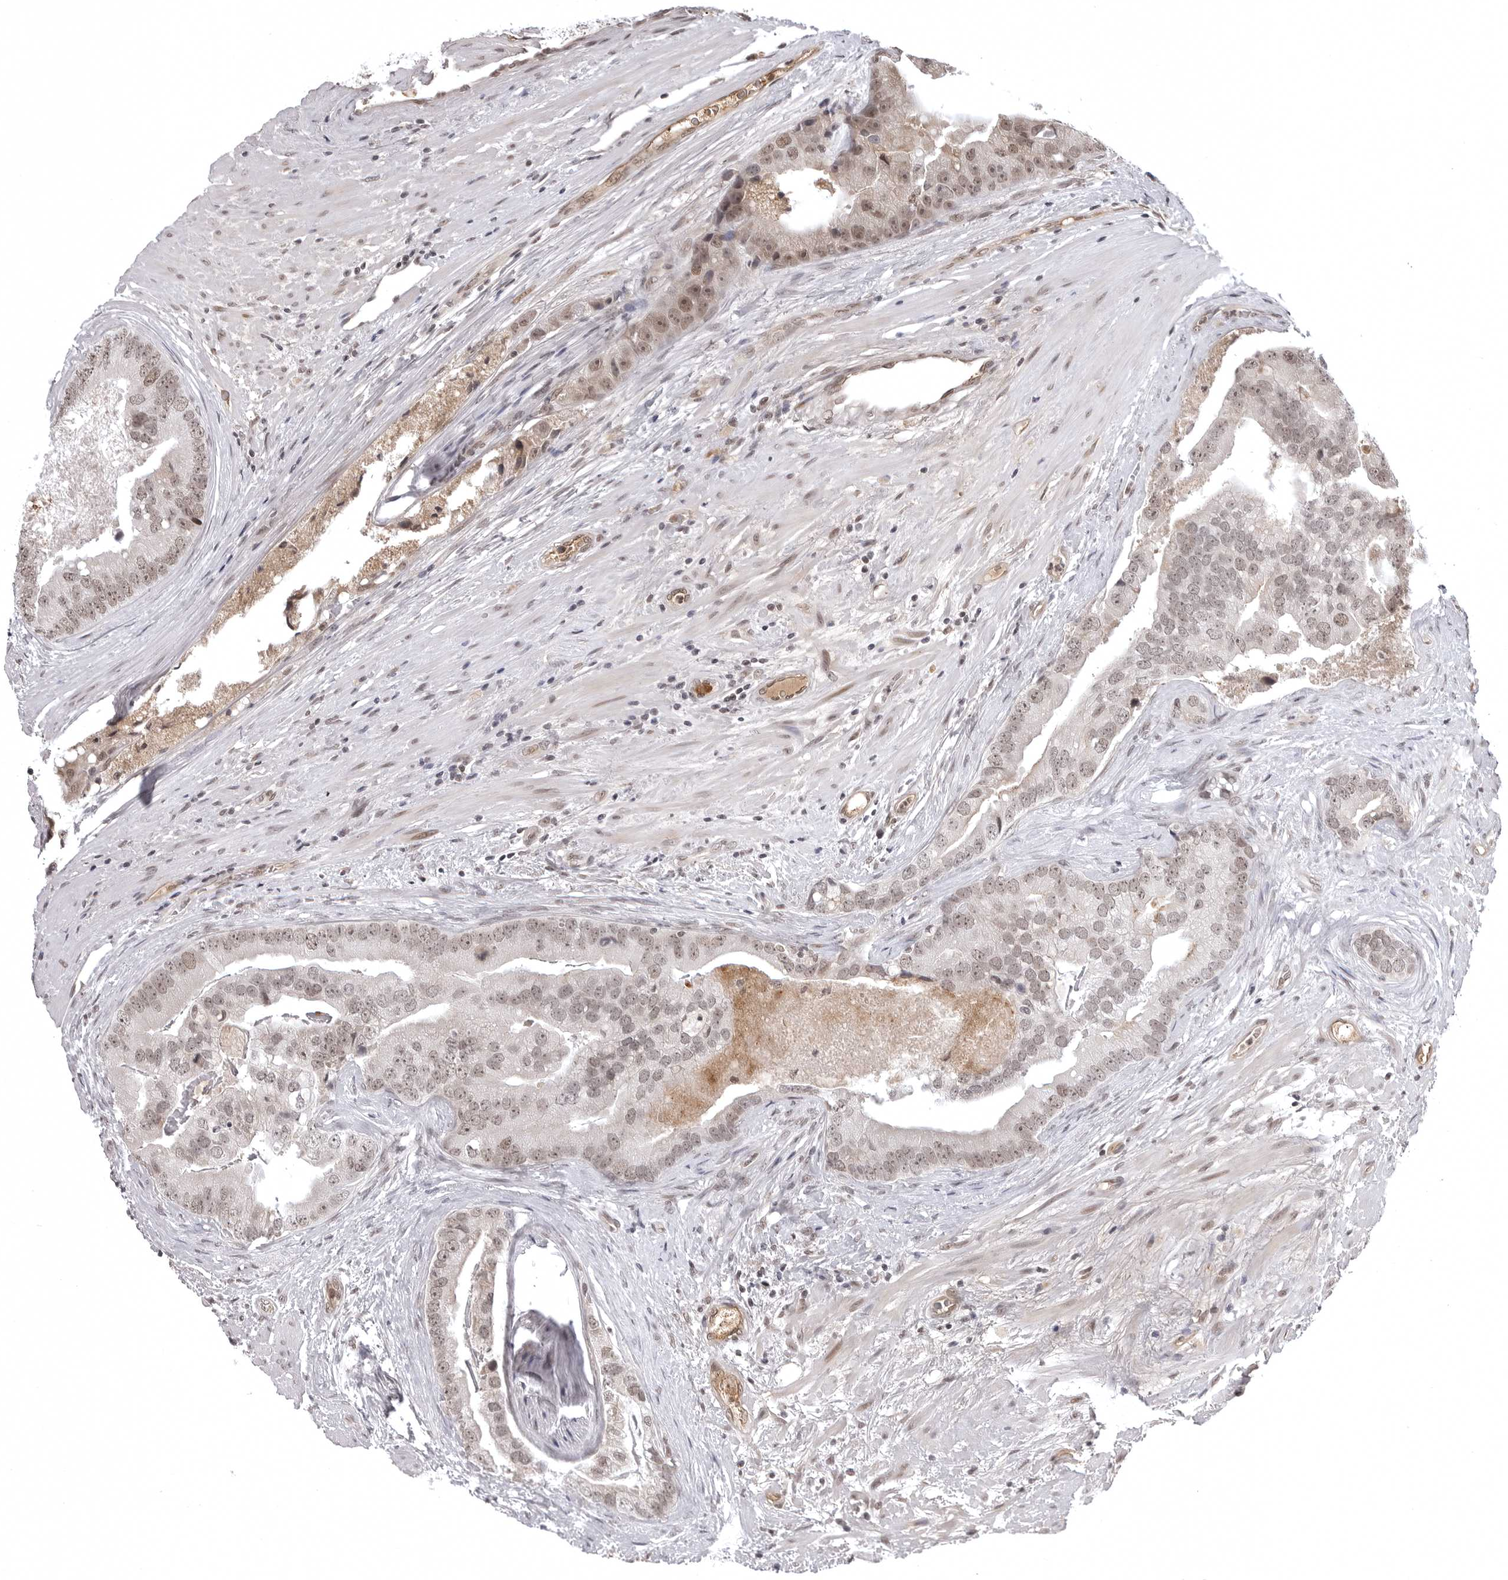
{"staining": {"intensity": "moderate", "quantity": ">75%", "location": "nuclear"}, "tissue": "prostate cancer", "cell_type": "Tumor cells", "image_type": "cancer", "snomed": [{"axis": "morphology", "description": "Adenocarcinoma, High grade"}, {"axis": "topography", "description": "Prostate"}], "caption": "Brown immunohistochemical staining in human prostate cancer (adenocarcinoma (high-grade)) exhibits moderate nuclear positivity in approximately >75% of tumor cells.", "gene": "PHF3", "patient": {"sex": "male", "age": 70}}